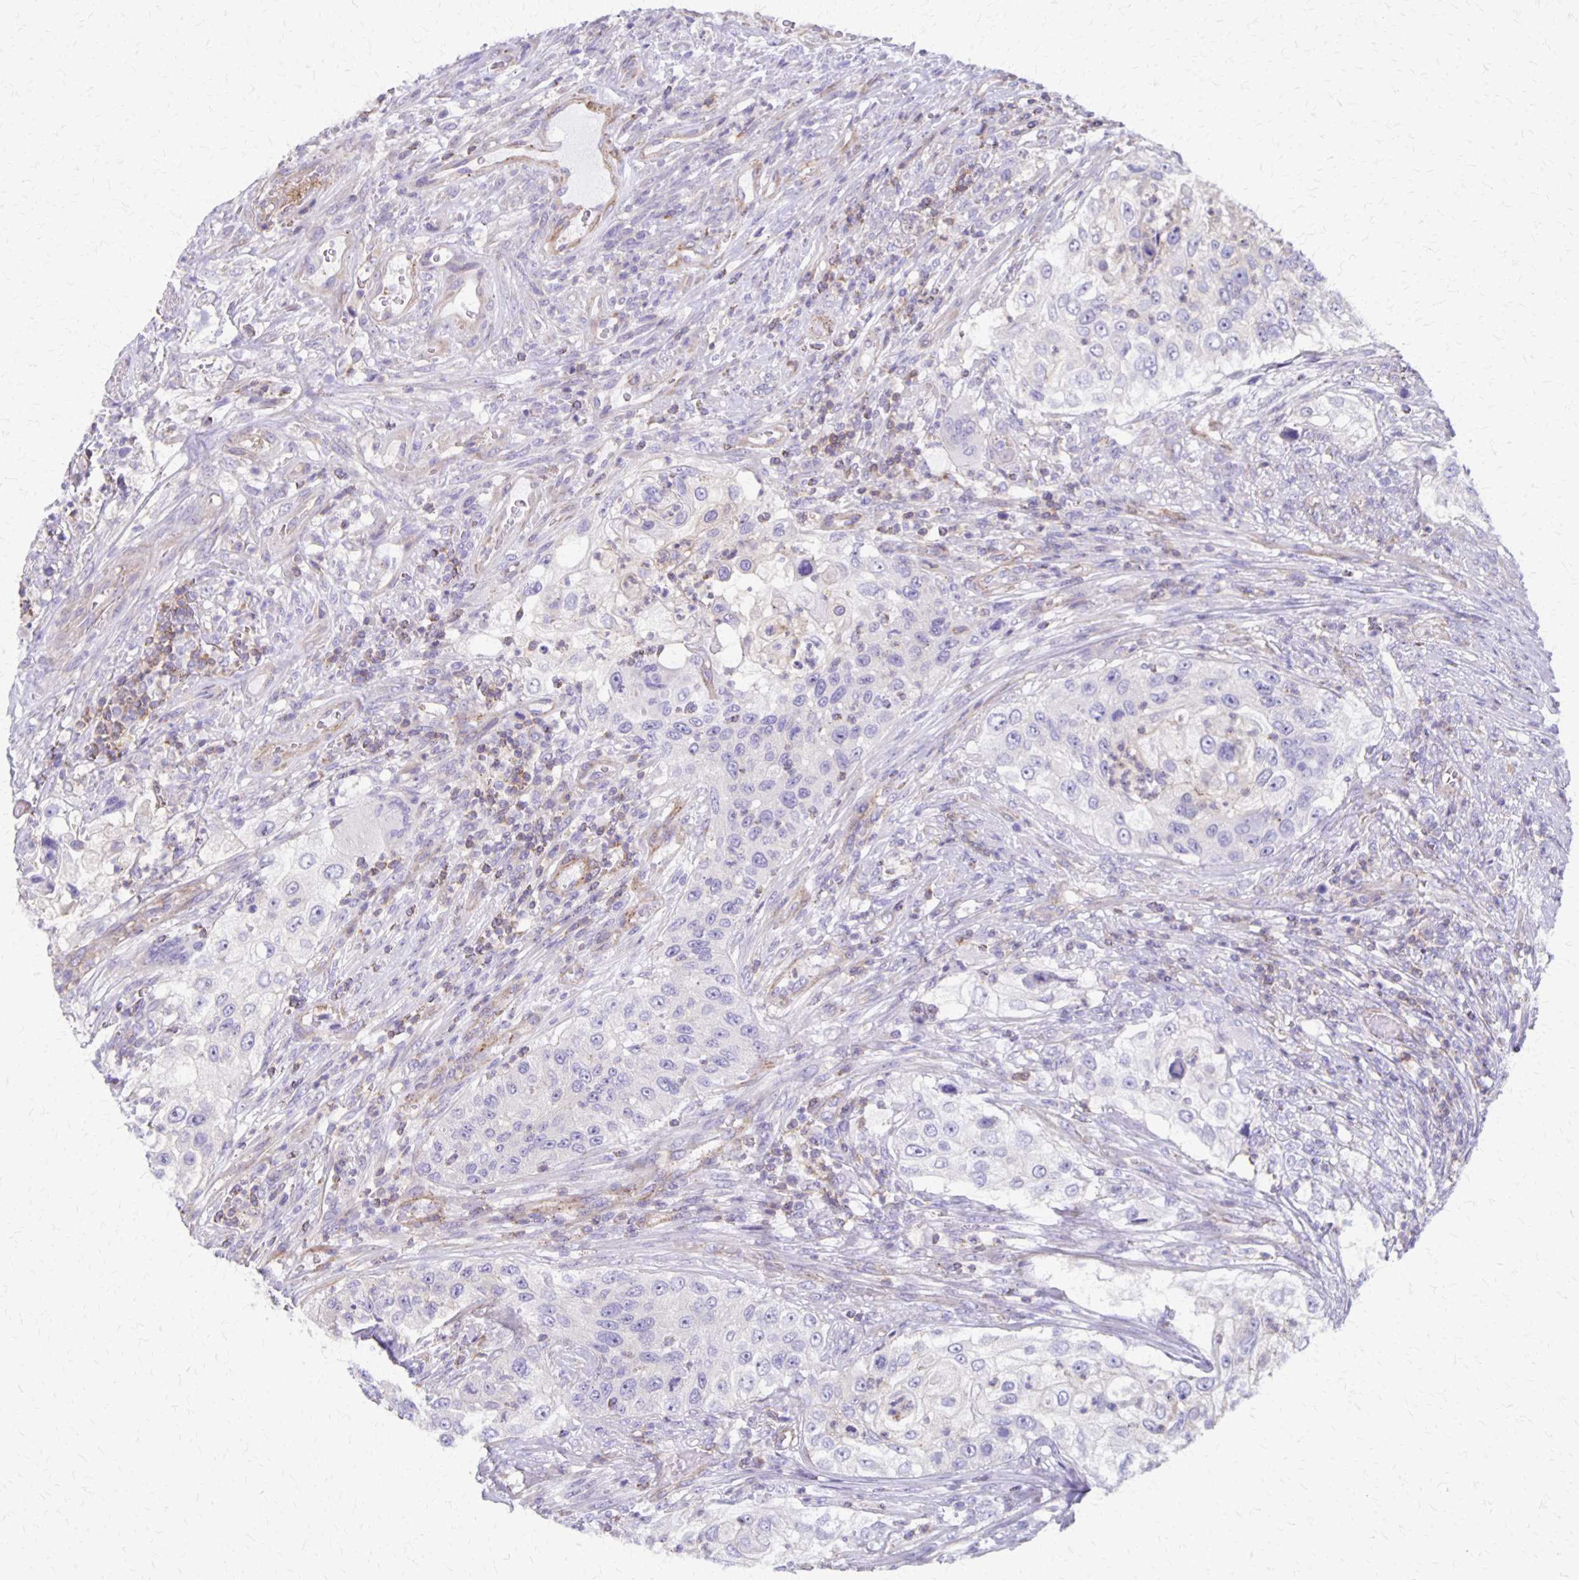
{"staining": {"intensity": "negative", "quantity": "none", "location": "none"}, "tissue": "urothelial cancer", "cell_type": "Tumor cells", "image_type": "cancer", "snomed": [{"axis": "morphology", "description": "Urothelial carcinoma, High grade"}, {"axis": "topography", "description": "Urinary bladder"}], "caption": "Tumor cells show no significant protein positivity in high-grade urothelial carcinoma.", "gene": "SEPTIN5", "patient": {"sex": "female", "age": 60}}